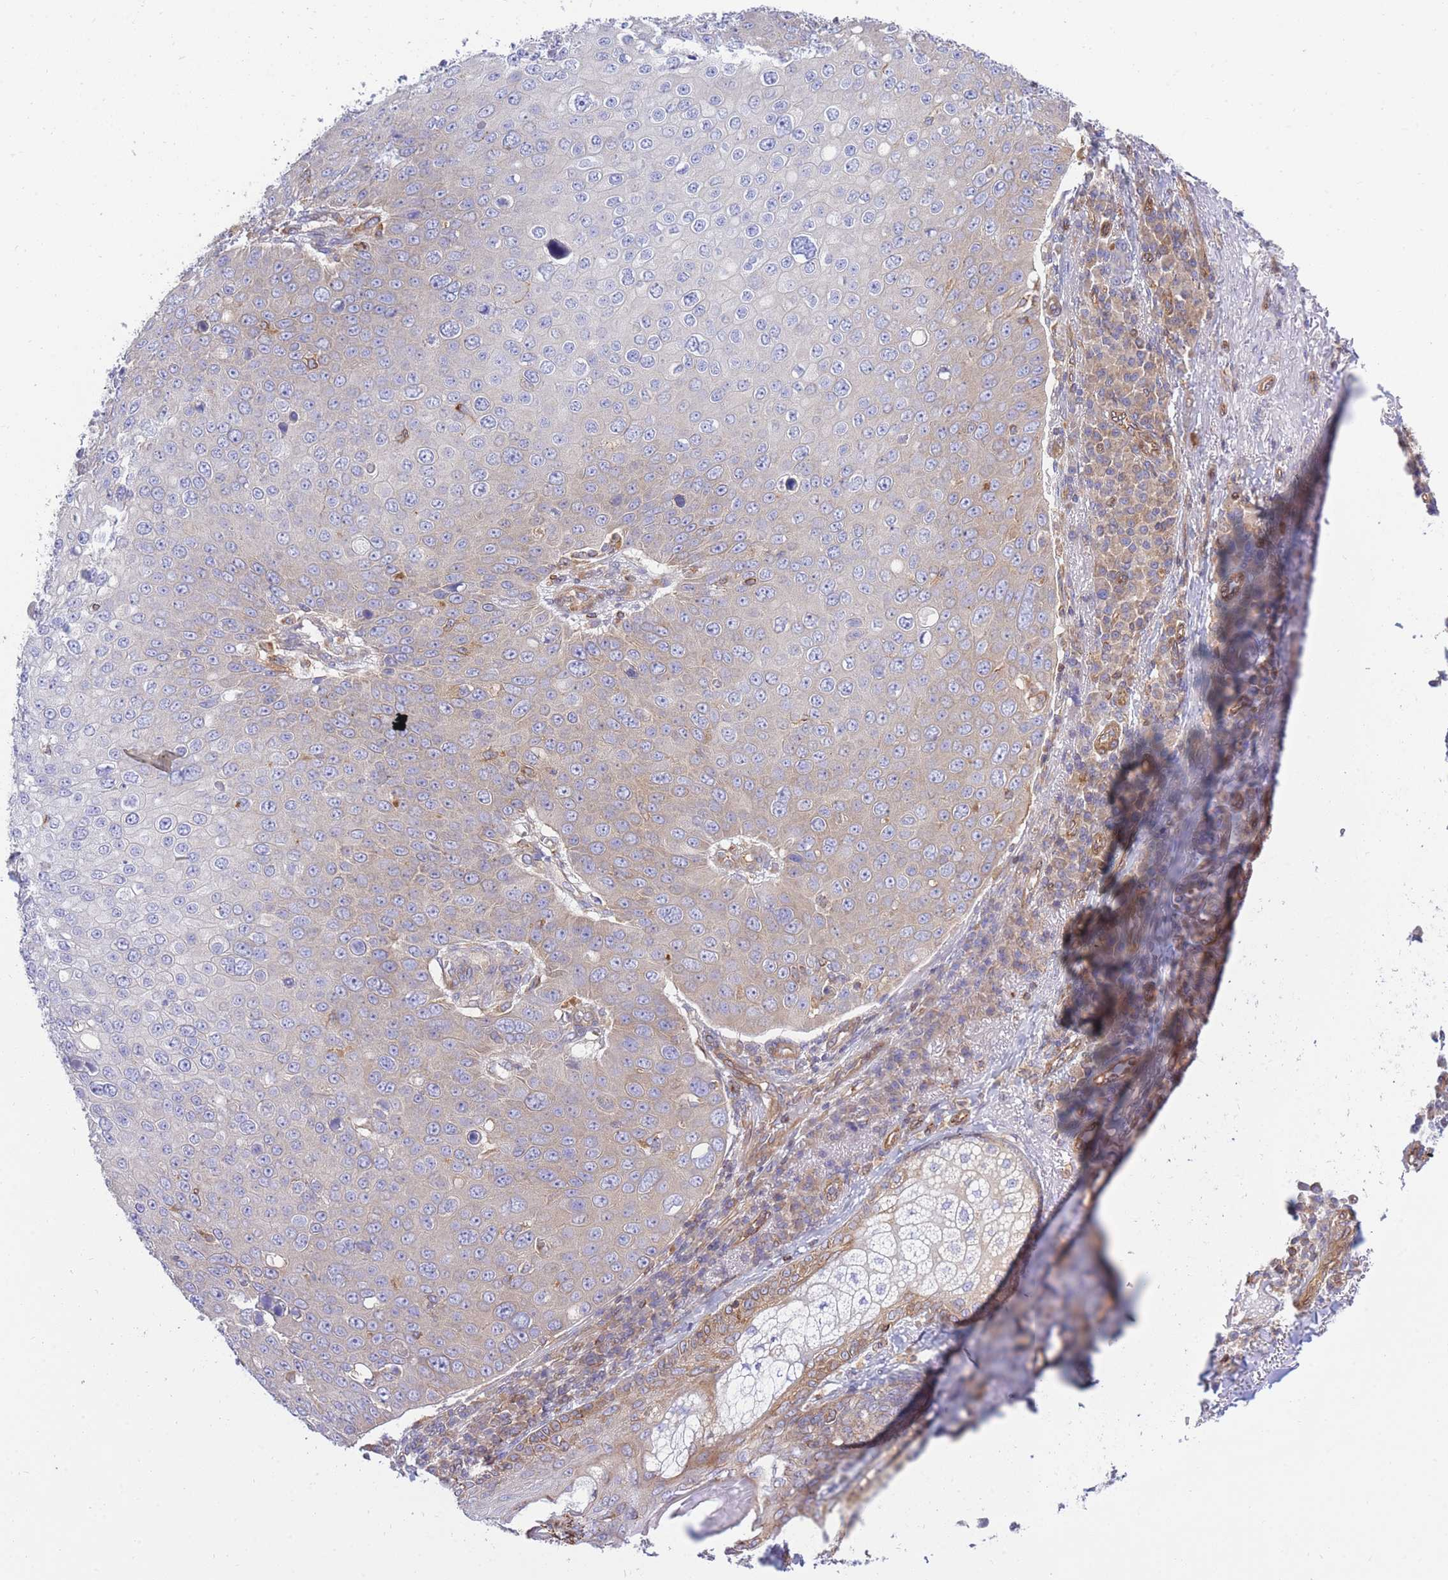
{"staining": {"intensity": "weak", "quantity": "<25%", "location": "cytoplasmic/membranous"}, "tissue": "skin cancer", "cell_type": "Tumor cells", "image_type": "cancer", "snomed": [{"axis": "morphology", "description": "Squamous cell carcinoma, NOS"}, {"axis": "topography", "description": "Skin"}], "caption": "An IHC histopathology image of skin cancer (squamous cell carcinoma) is shown. There is no staining in tumor cells of skin cancer (squamous cell carcinoma). The staining was performed using DAB (3,3'-diaminobenzidine) to visualize the protein expression in brown, while the nuclei were stained in blue with hematoxylin (Magnification: 20x).", "gene": "REM1", "patient": {"sex": "male", "age": 71}}